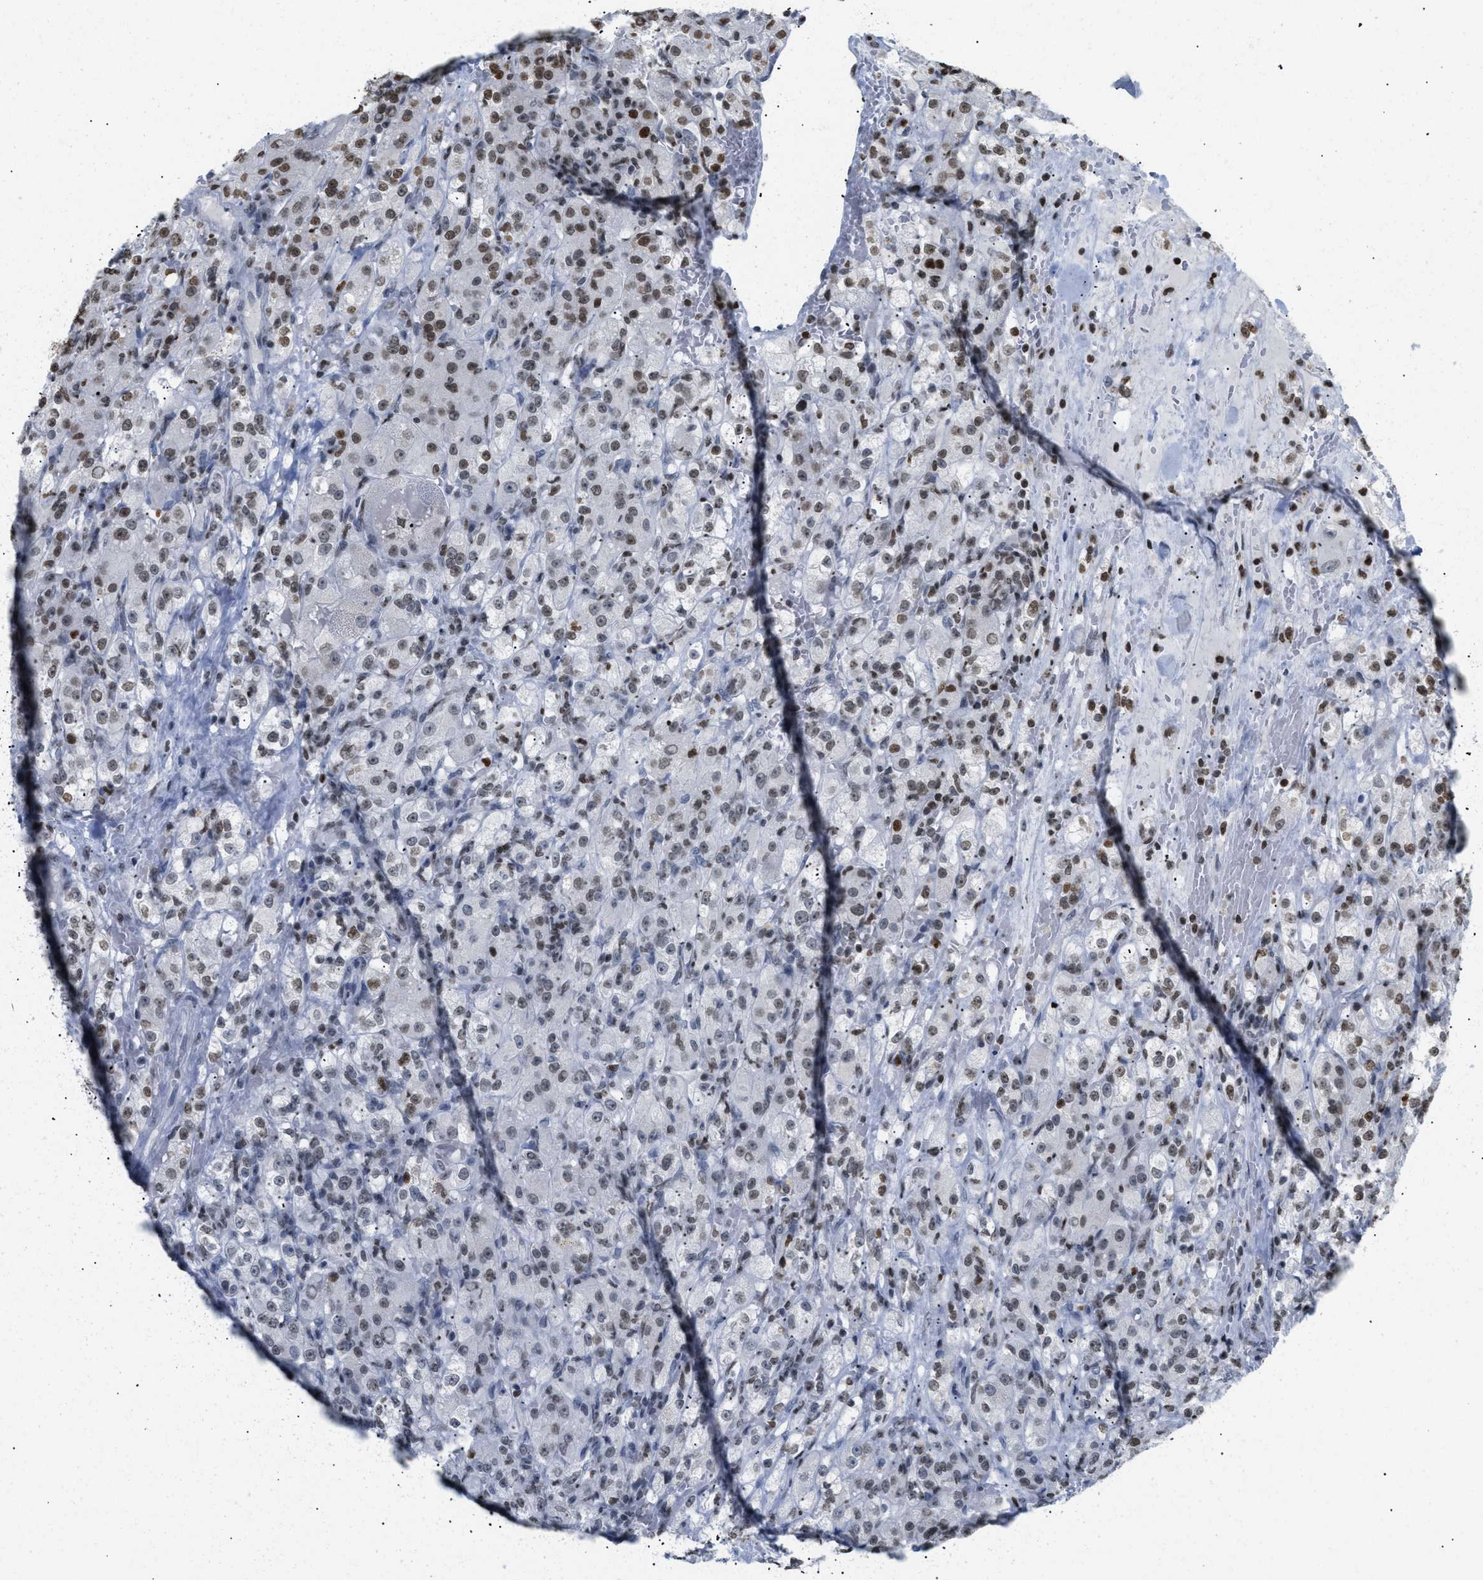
{"staining": {"intensity": "moderate", "quantity": "25%-75%", "location": "nuclear"}, "tissue": "renal cancer", "cell_type": "Tumor cells", "image_type": "cancer", "snomed": [{"axis": "morphology", "description": "Normal tissue, NOS"}, {"axis": "morphology", "description": "Adenocarcinoma, NOS"}, {"axis": "topography", "description": "Kidney"}], "caption": "About 25%-75% of tumor cells in human renal cancer (adenocarcinoma) display moderate nuclear protein expression as visualized by brown immunohistochemical staining.", "gene": "HMGN2", "patient": {"sex": "male", "age": 61}}